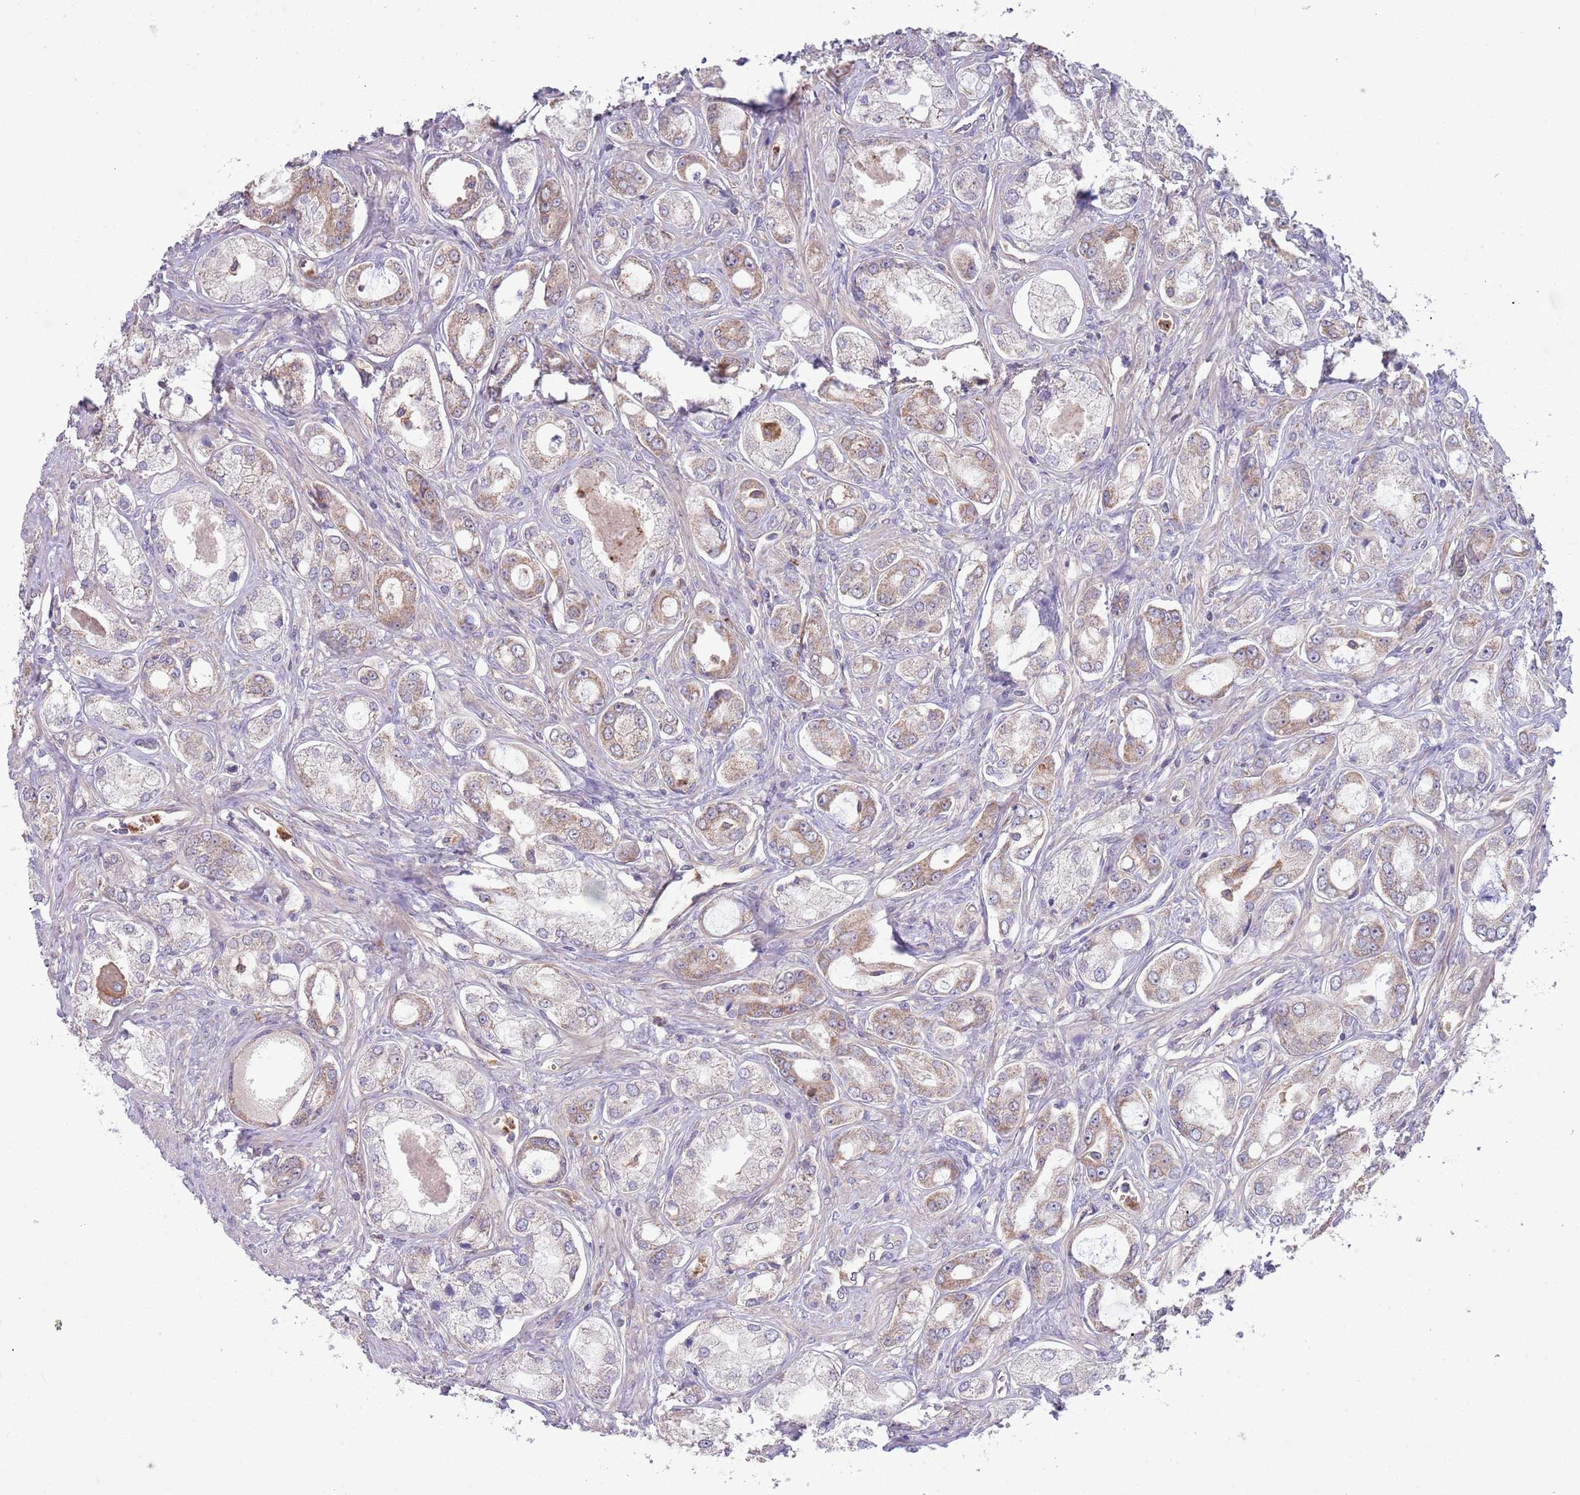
{"staining": {"intensity": "moderate", "quantity": "<25%", "location": "cytoplasmic/membranous"}, "tissue": "prostate cancer", "cell_type": "Tumor cells", "image_type": "cancer", "snomed": [{"axis": "morphology", "description": "Adenocarcinoma, Low grade"}, {"axis": "topography", "description": "Prostate"}], "caption": "Protein staining of prostate cancer tissue exhibits moderate cytoplasmic/membranous positivity in about <25% of tumor cells.", "gene": "DDT", "patient": {"sex": "male", "age": 68}}